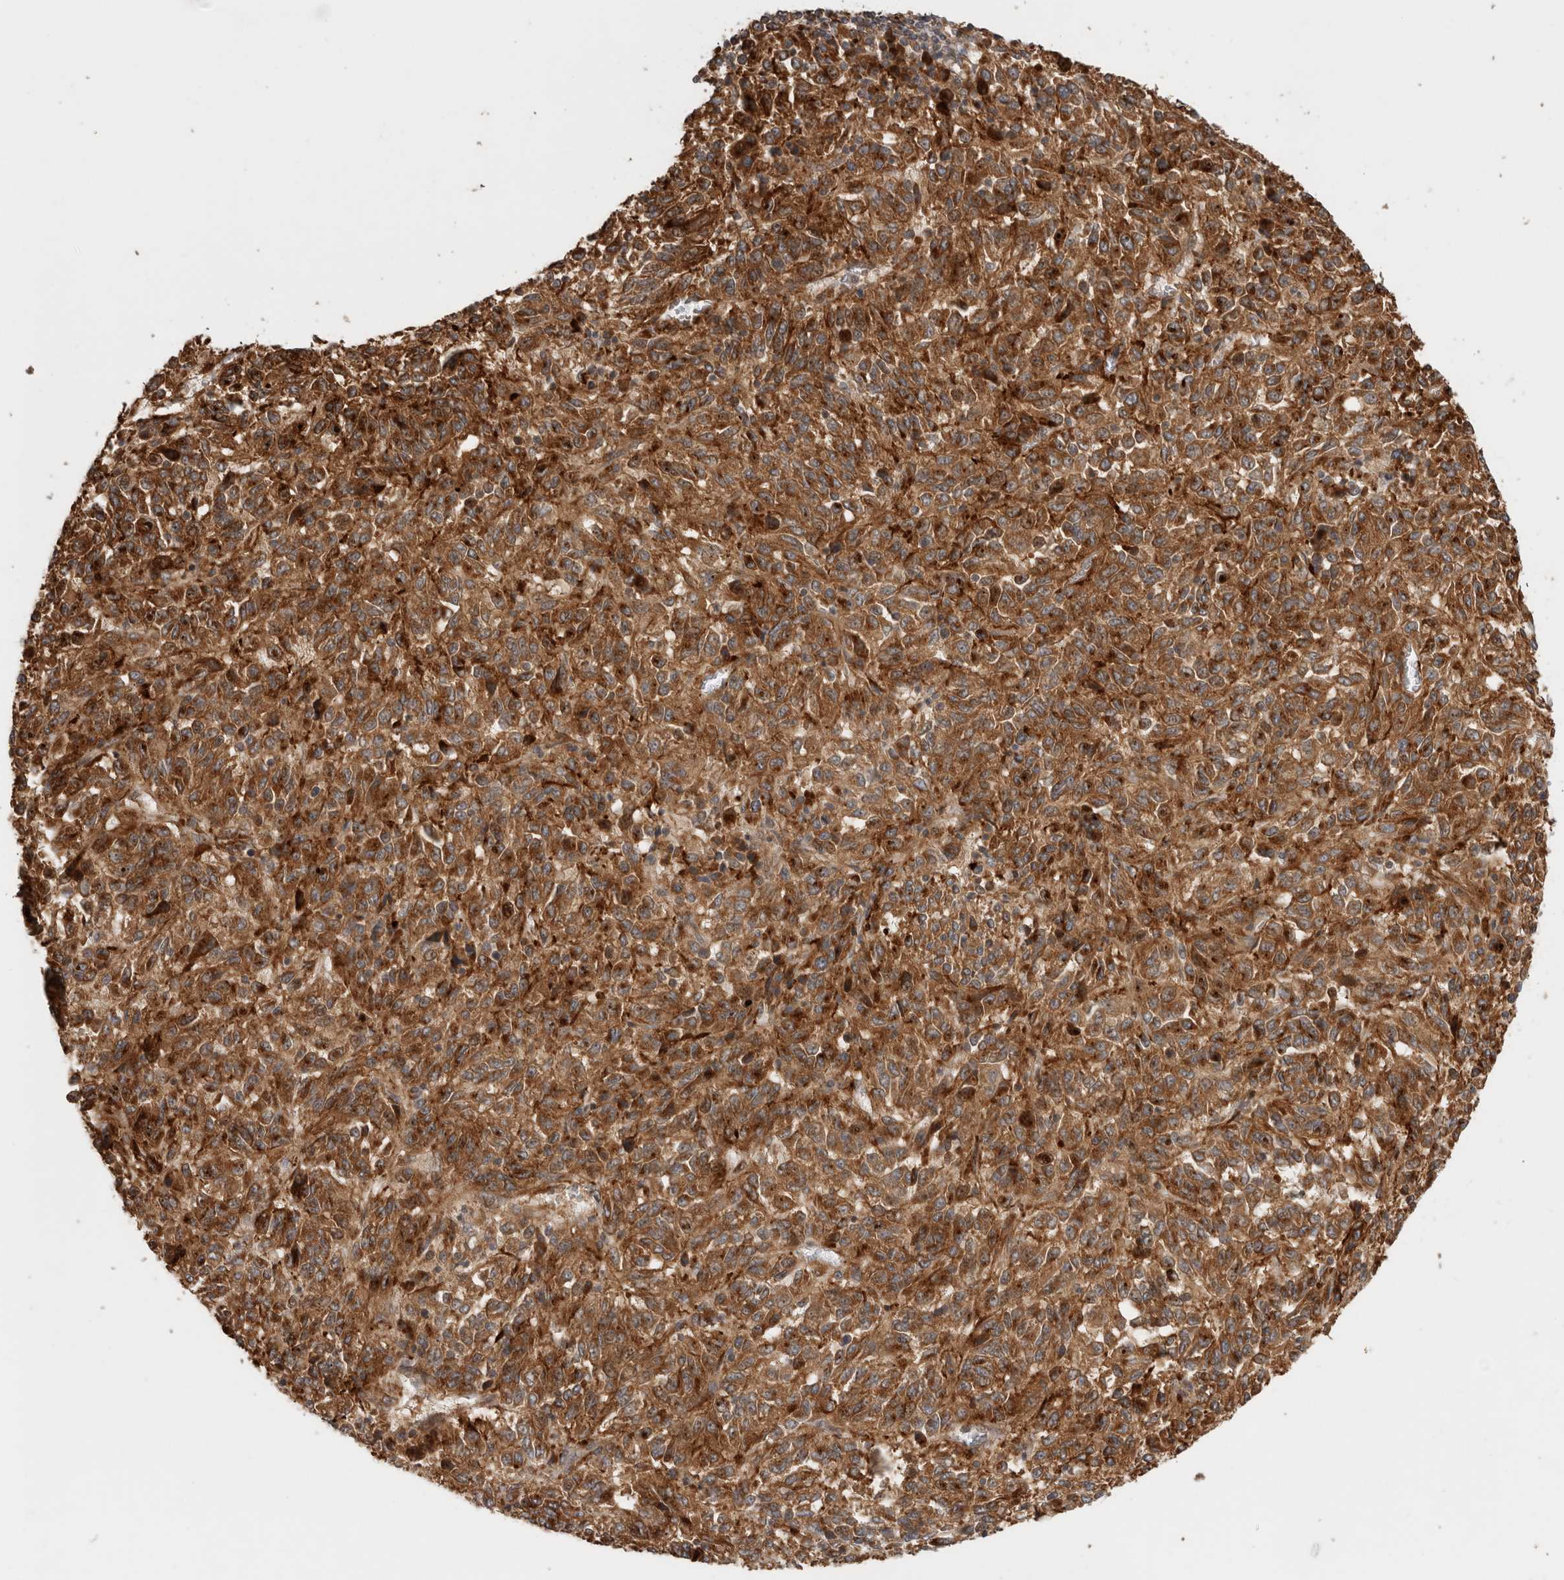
{"staining": {"intensity": "moderate", "quantity": ">75%", "location": "cytoplasmic/membranous"}, "tissue": "melanoma", "cell_type": "Tumor cells", "image_type": "cancer", "snomed": [{"axis": "morphology", "description": "Malignant melanoma, Metastatic site"}, {"axis": "topography", "description": "Lung"}], "caption": "This image displays immunohistochemistry staining of malignant melanoma (metastatic site), with medium moderate cytoplasmic/membranous expression in approximately >75% of tumor cells.", "gene": "PCDHB15", "patient": {"sex": "male", "age": 64}}